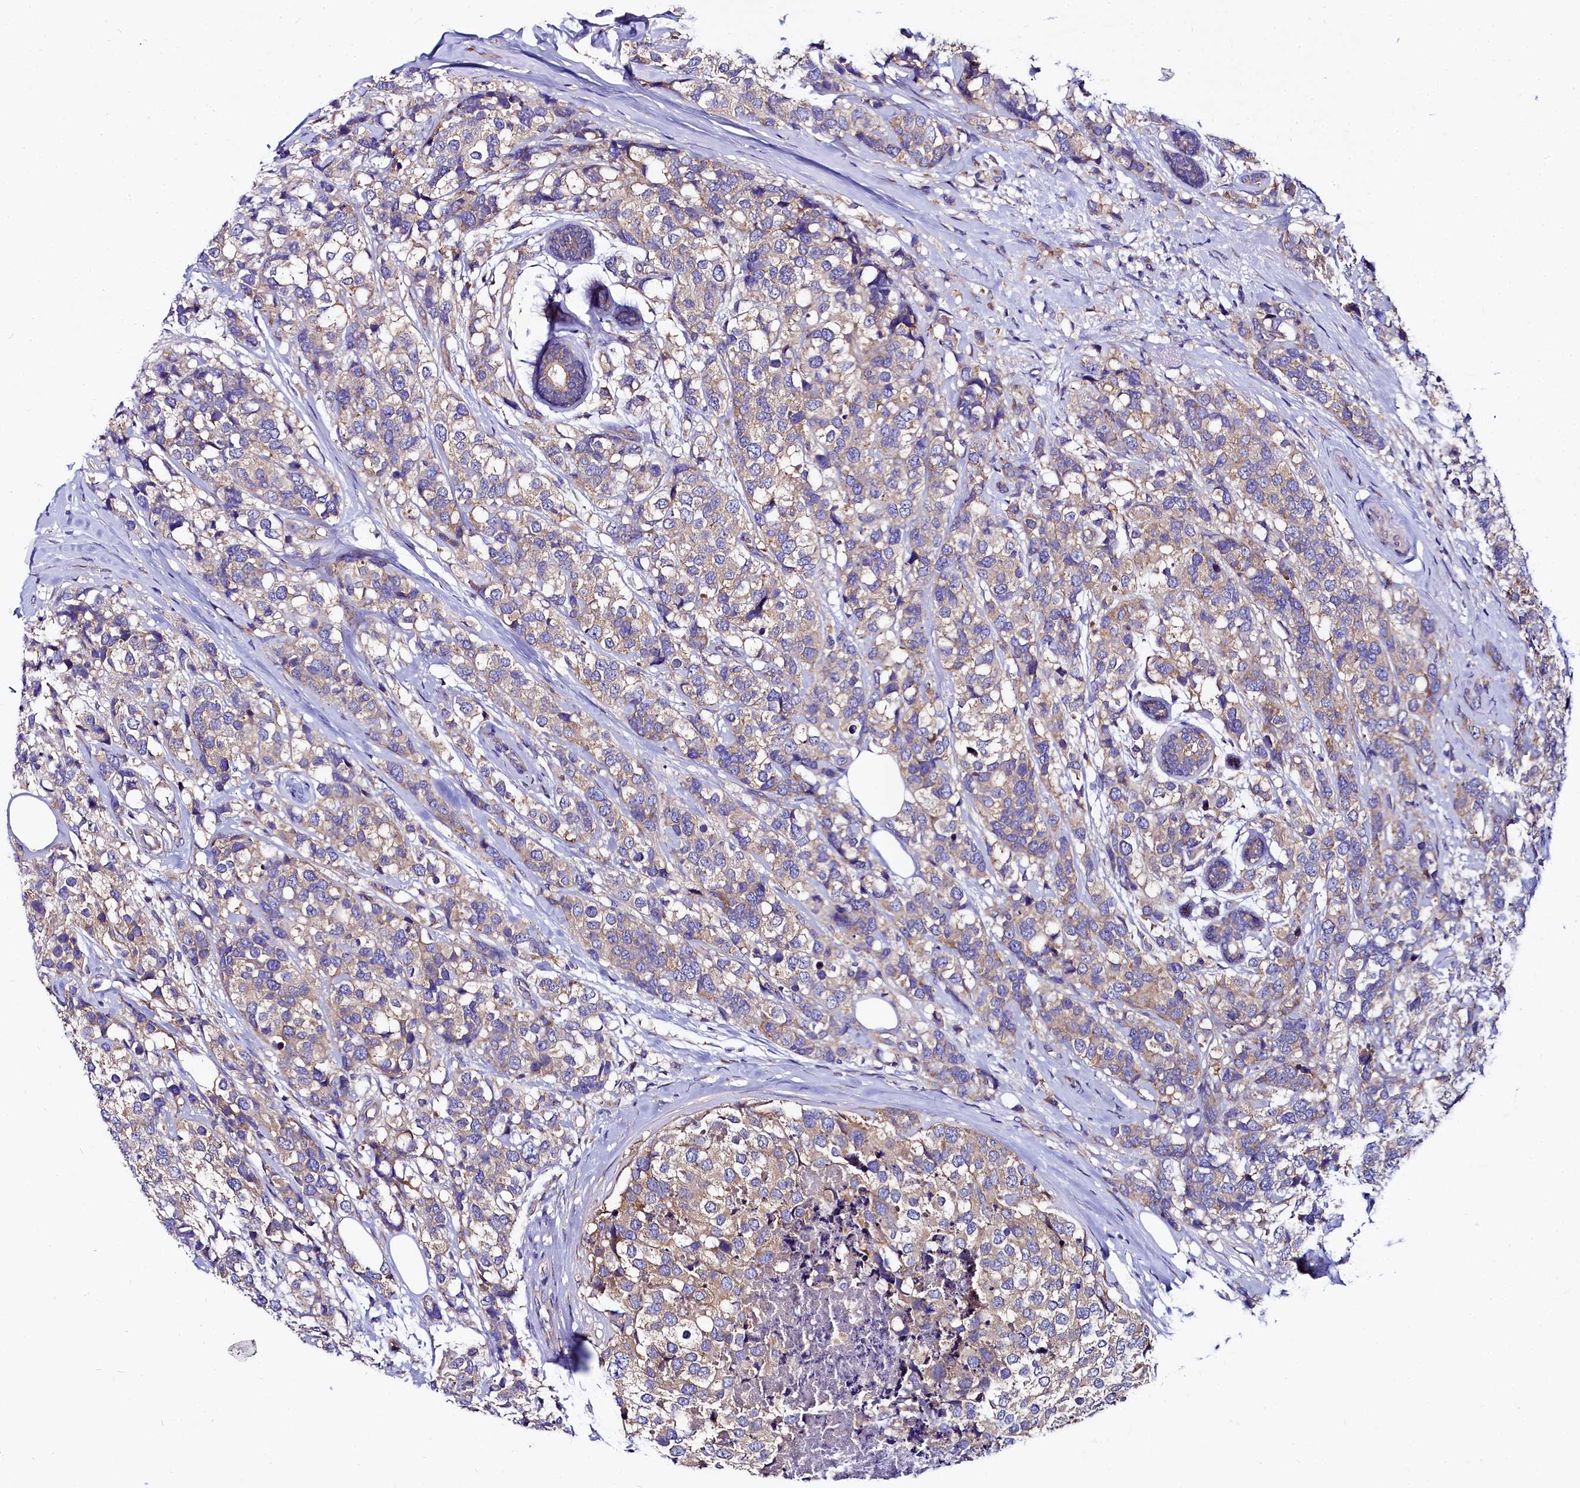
{"staining": {"intensity": "weak", "quantity": "25%-75%", "location": "cytoplasmic/membranous"}, "tissue": "breast cancer", "cell_type": "Tumor cells", "image_type": "cancer", "snomed": [{"axis": "morphology", "description": "Lobular carcinoma"}, {"axis": "topography", "description": "Breast"}], "caption": "Weak cytoplasmic/membranous expression for a protein is present in about 25%-75% of tumor cells of lobular carcinoma (breast) using immunohistochemistry.", "gene": "QARS1", "patient": {"sex": "female", "age": 59}}